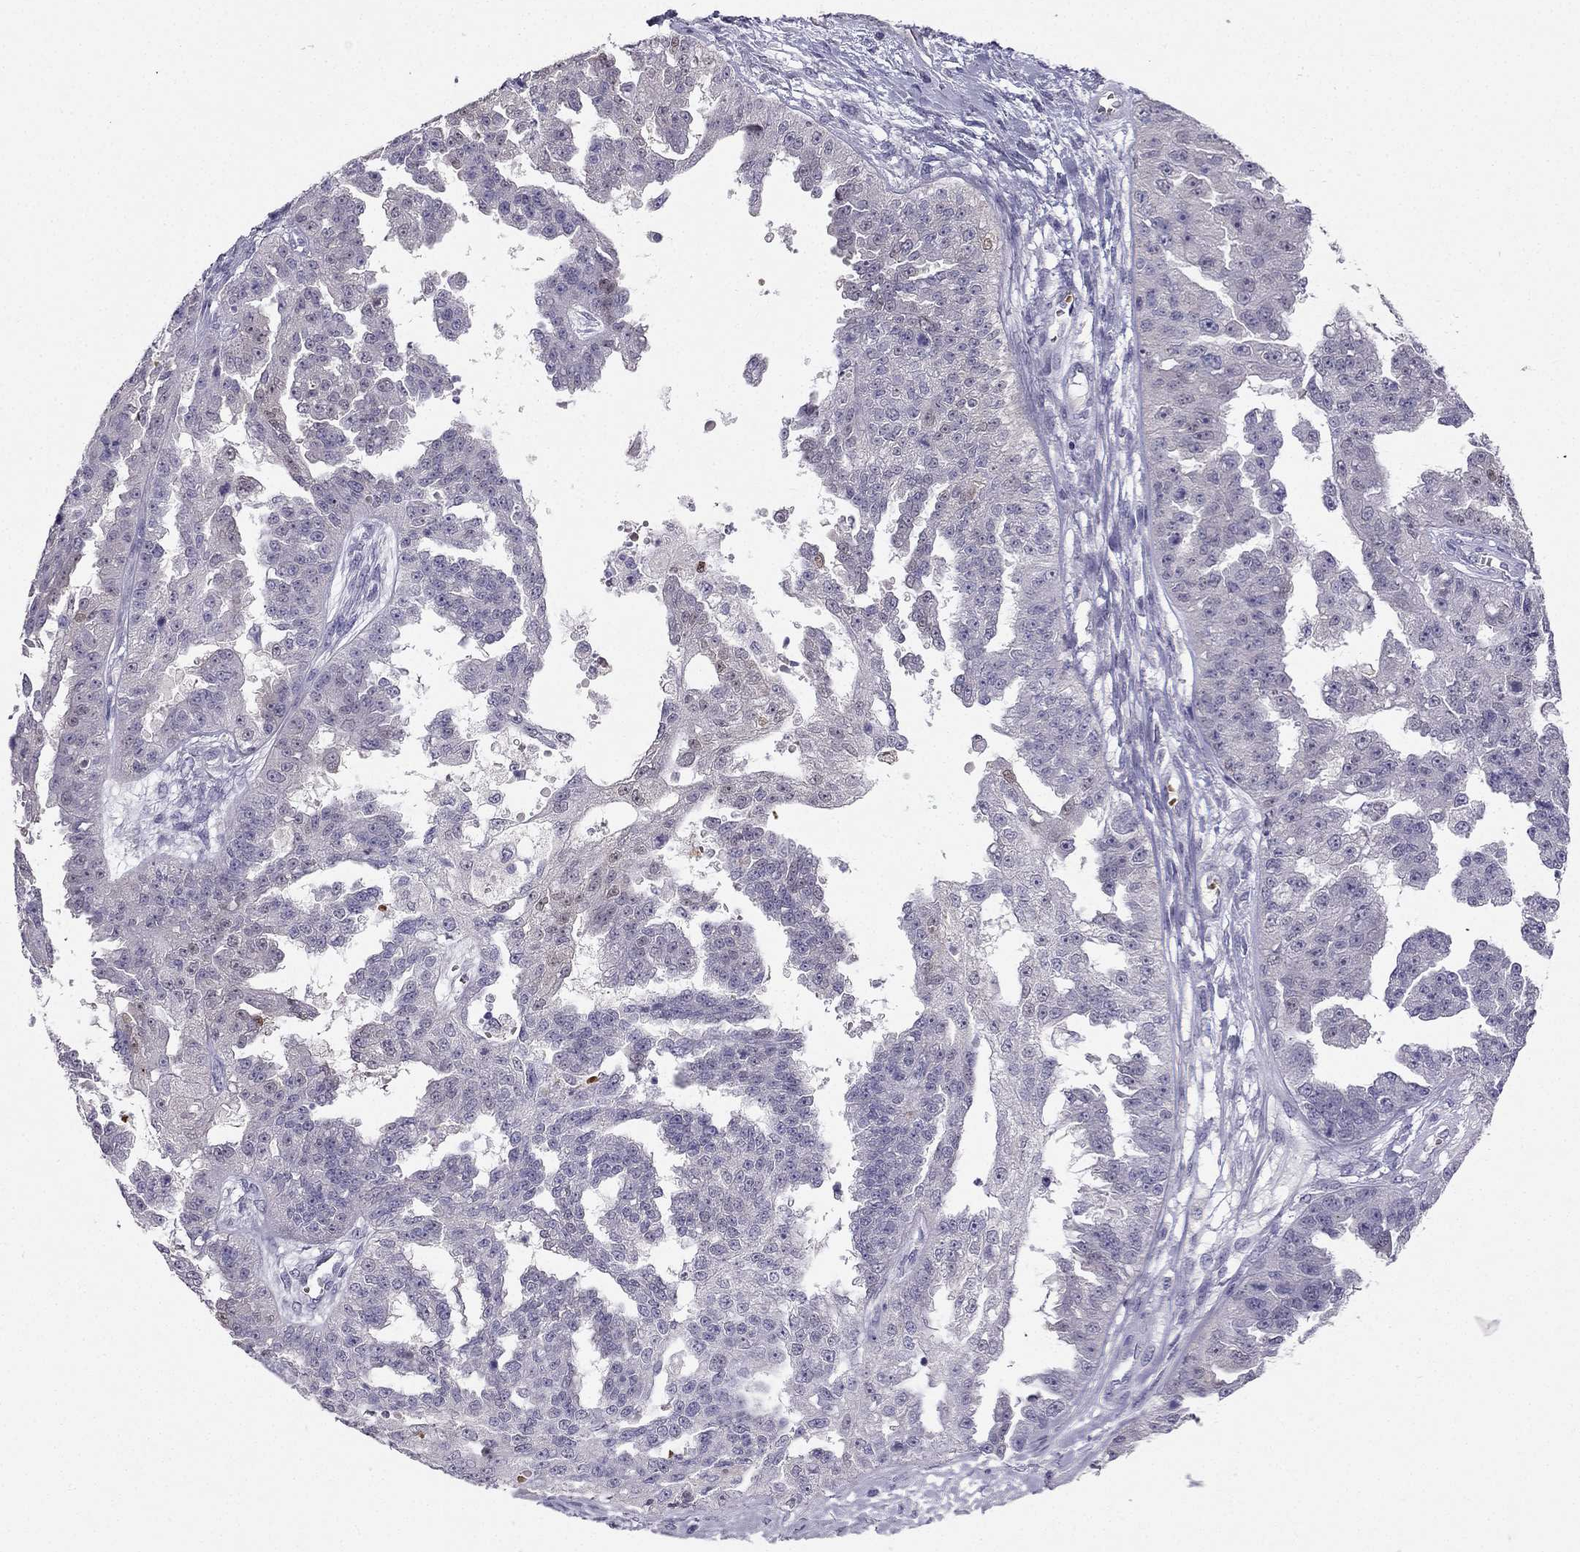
{"staining": {"intensity": "negative", "quantity": "none", "location": "none"}, "tissue": "ovarian cancer", "cell_type": "Tumor cells", "image_type": "cancer", "snomed": [{"axis": "morphology", "description": "Cystadenocarcinoma, serous, NOS"}, {"axis": "topography", "description": "Ovary"}], "caption": "Tumor cells show no significant protein expression in serous cystadenocarcinoma (ovarian).", "gene": "RSPH14", "patient": {"sex": "female", "age": 58}}